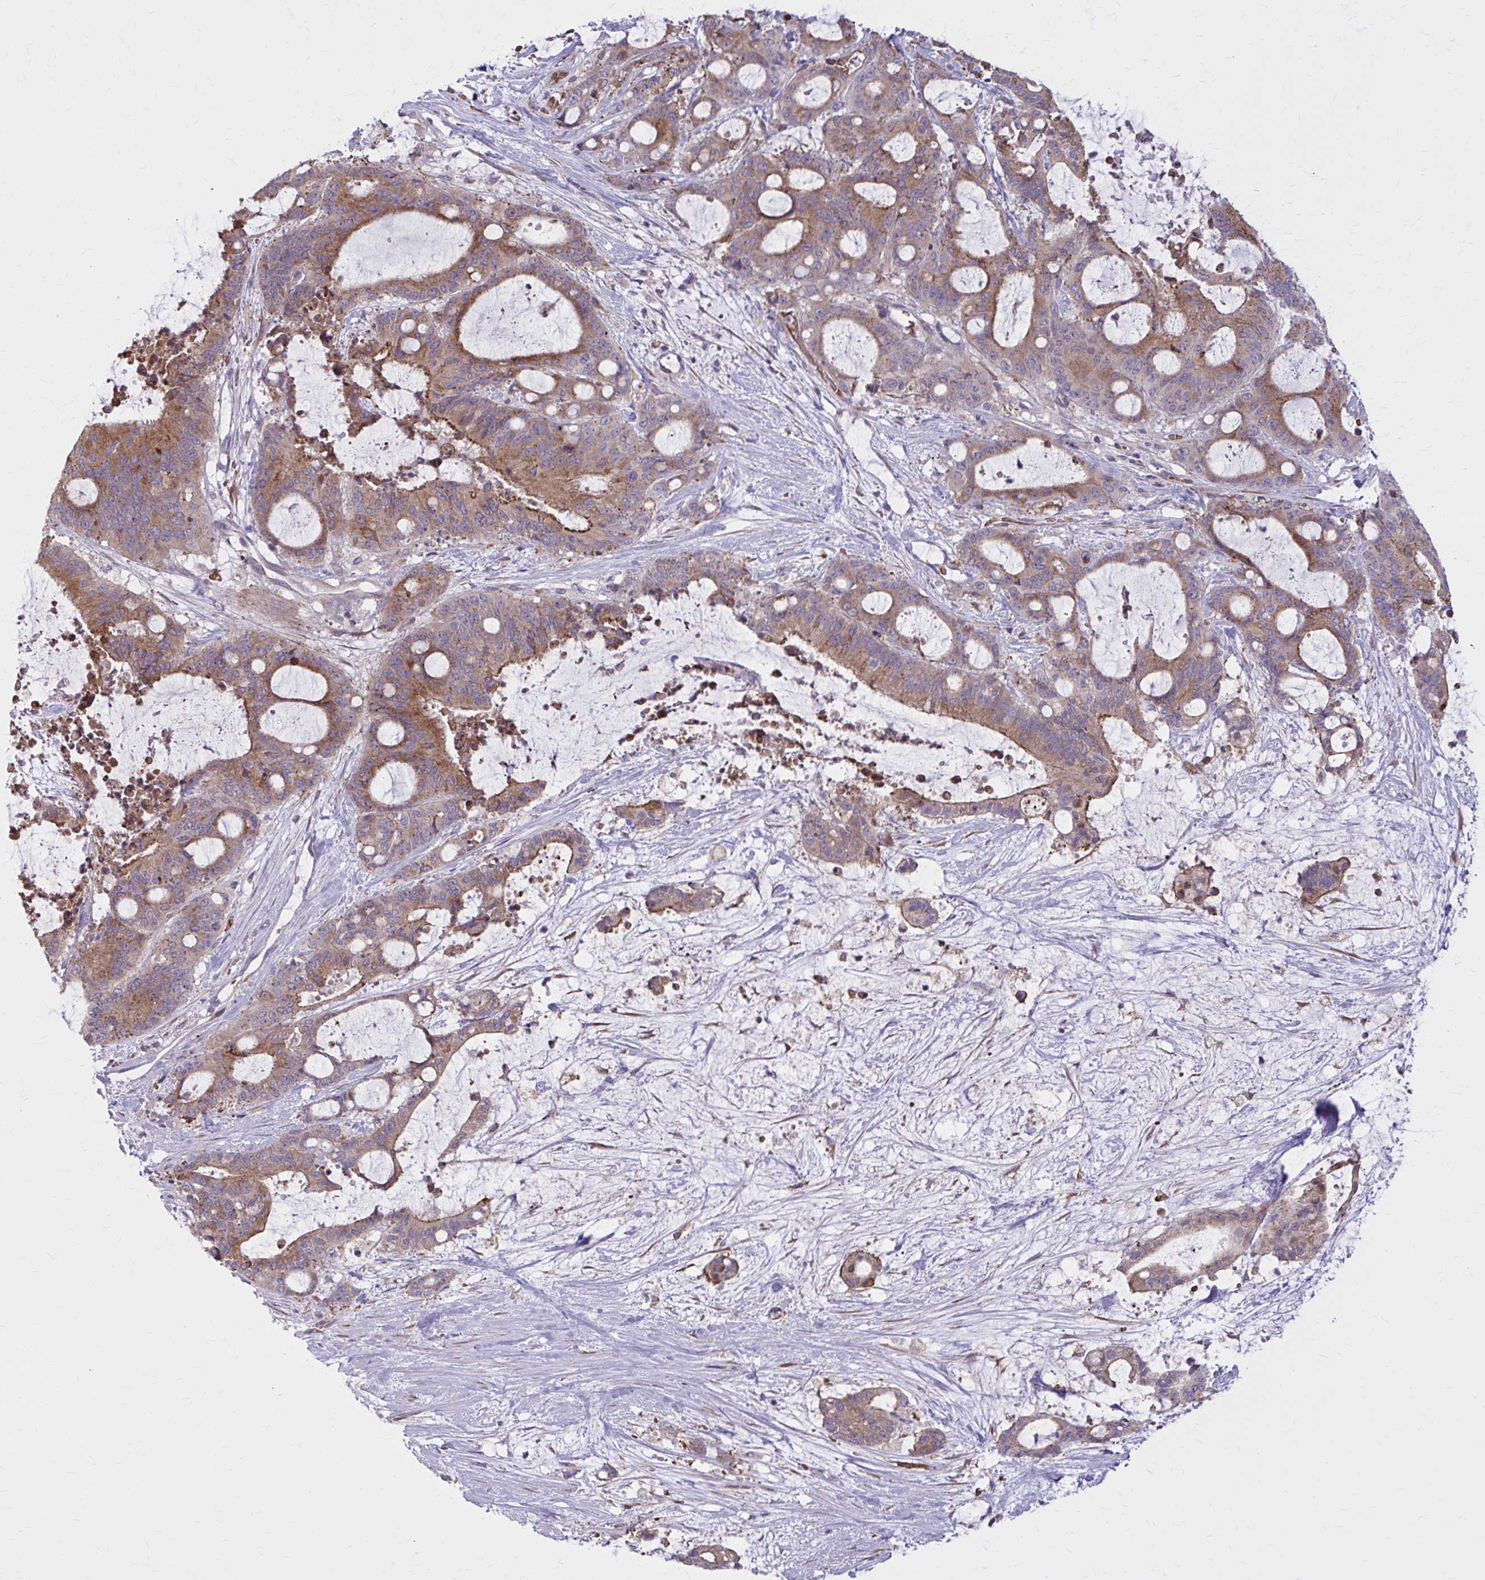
{"staining": {"intensity": "moderate", "quantity": ">75%", "location": "cytoplasmic/membranous"}, "tissue": "liver cancer", "cell_type": "Tumor cells", "image_type": "cancer", "snomed": [{"axis": "morphology", "description": "Normal tissue, NOS"}, {"axis": "morphology", "description": "Cholangiocarcinoma"}, {"axis": "topography", "description": "Liver"}, {"axis": "topography", "description": "Peripheral nerve tissue"}], "caption": "High-power microscopy captured an IHC photomicrograph of liver cancer, revealing moderate cytoplasmic/membranous expression in approximately >75% of tumor cells.", "gene": "SNF8", "patient": {"sex": "female", "age": 73}}